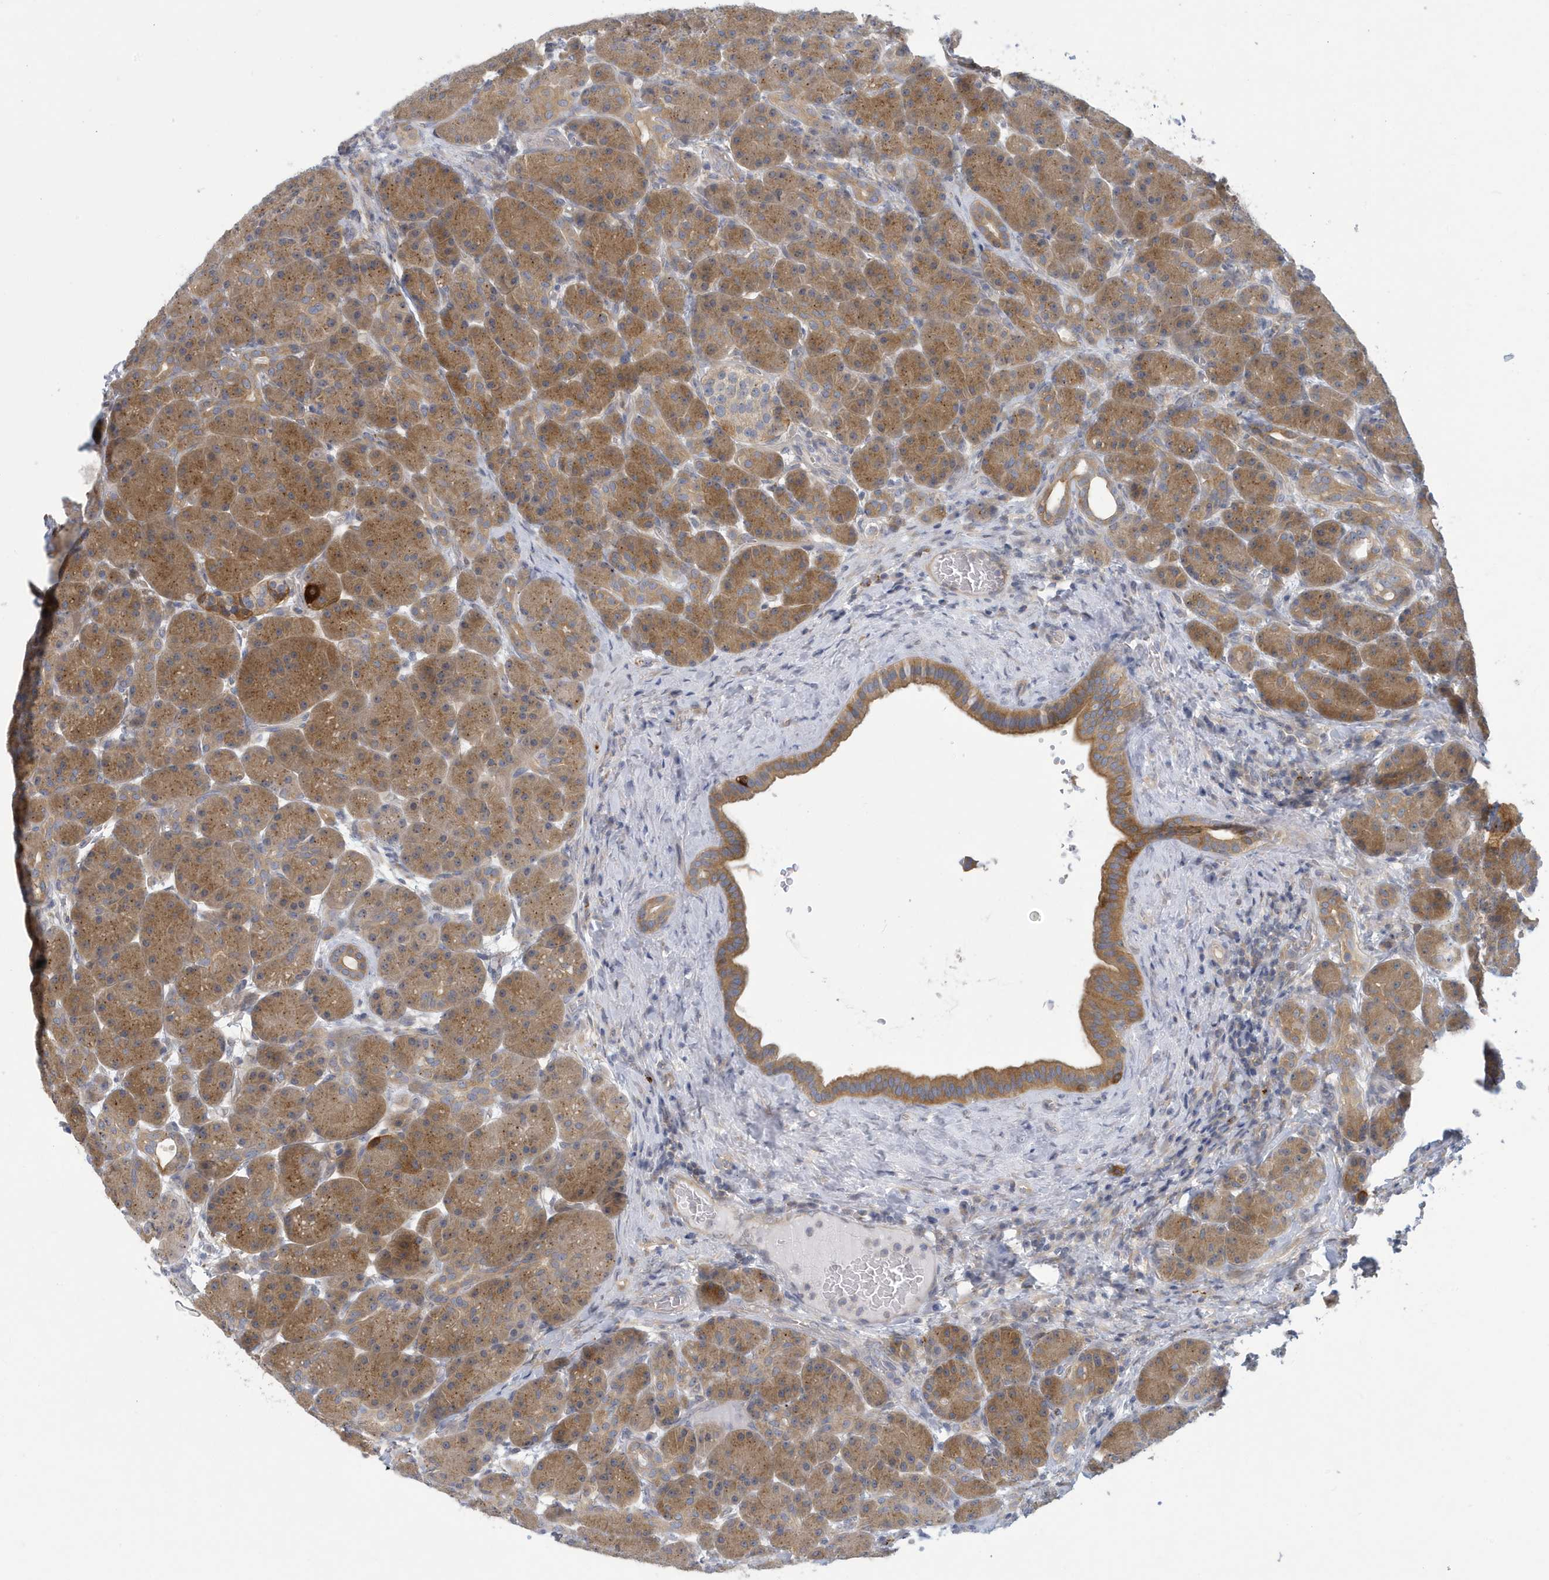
{"staining": {"intensity": "moderate", "quantity": ">75%", "location": "cytoplasmic/membranous"}, "tissue": "pancreas", "cell_type": "Exocrine glandular cells", "image_type": "normal", "snomed": [{"axis": "morphology", "description": "Normal tissue, NOS"}, {"axis": "topography", "description": "Pancreas"}], "caption": "This micrograph exhibits unremarkable pancreas stained with immunohistochemistry (IHC) to label a protein in brown. The cytoplasmic/membranous of exocrine glandular cells show moderate positivity for the protein. Nuclei are counter-stained blue.", "gene": "VTA1", "patient": {"sex": "male", "age": 63}}